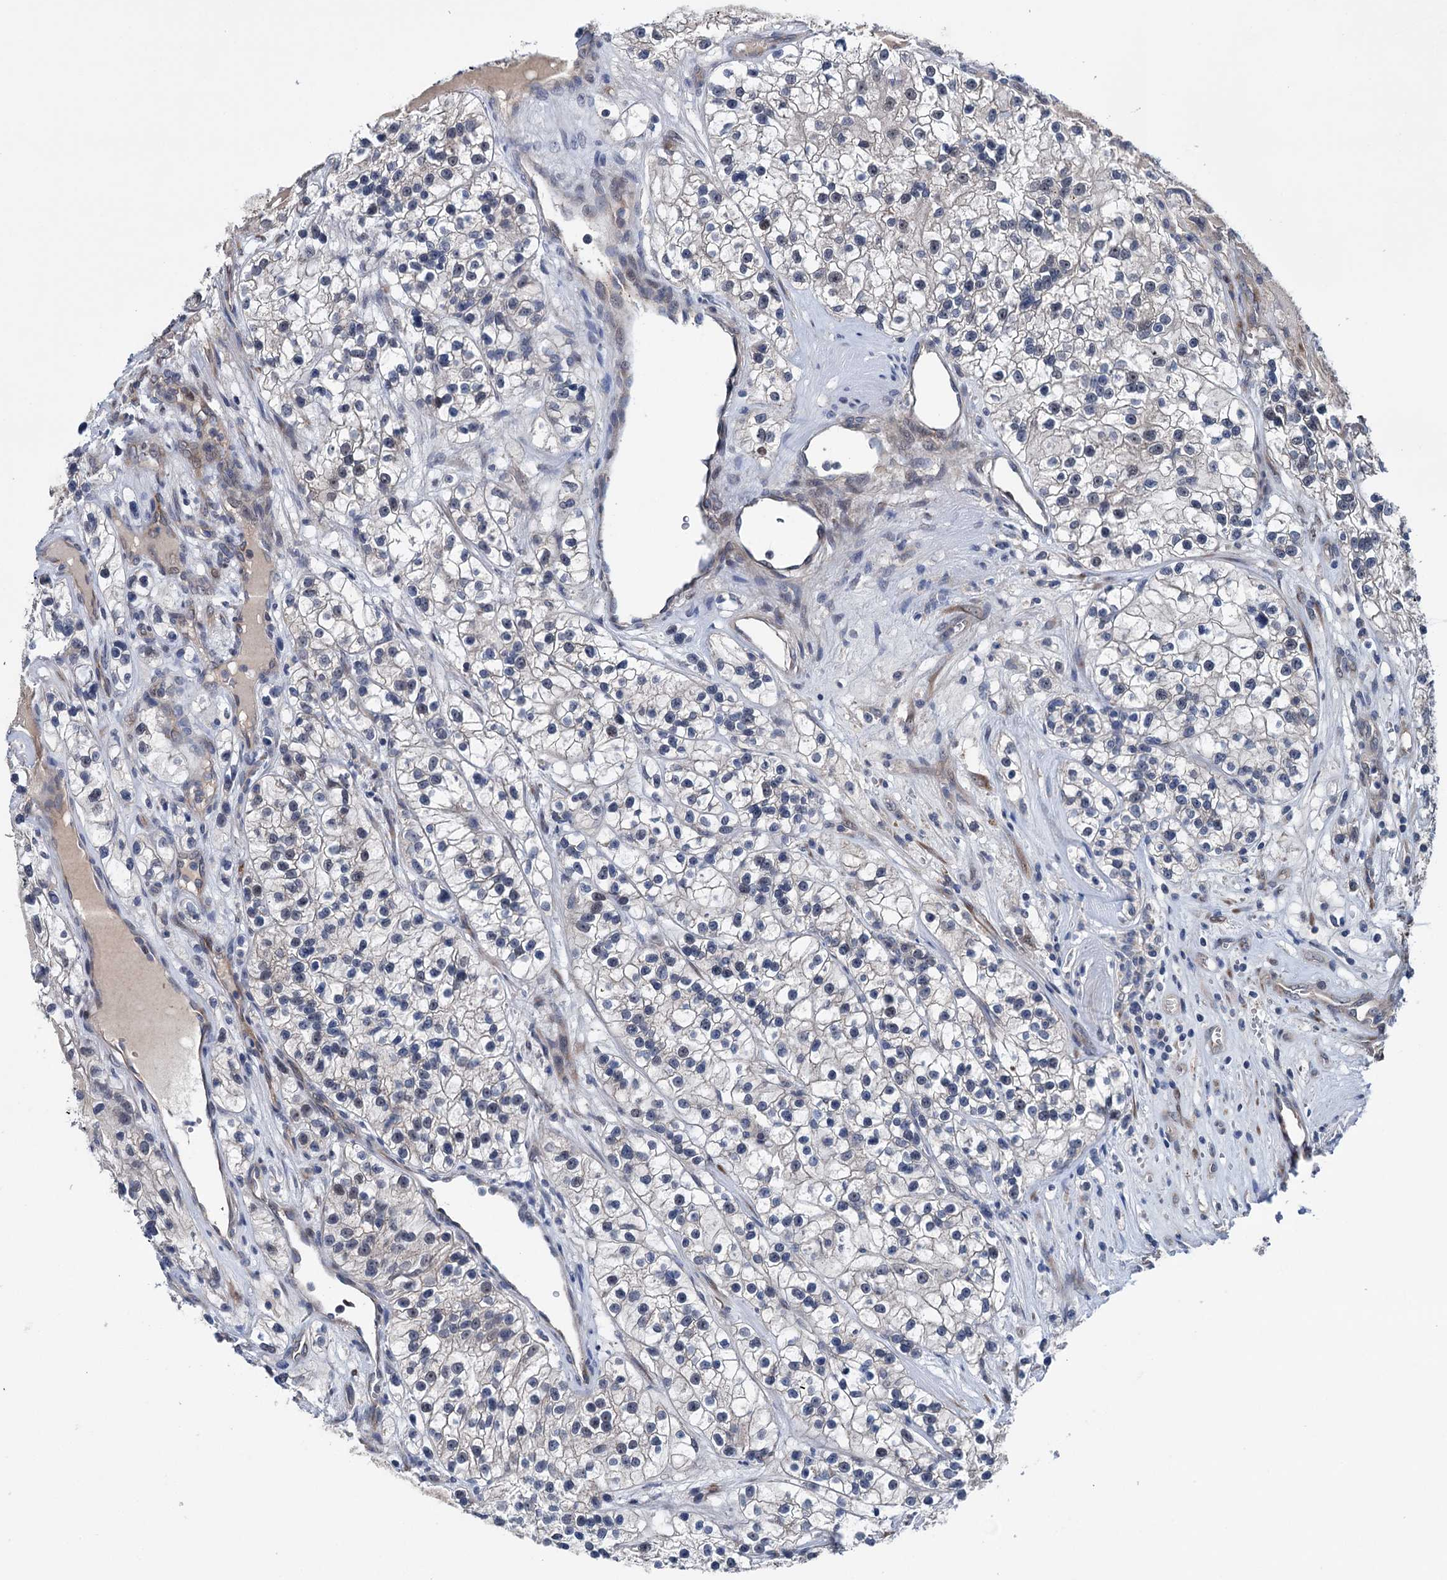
{"staining": {"intensity": "negative", "quantity": "none", "location": "none"}, "tissue": "renal cancer", "cell_type": "Tumor cells", "image_type": "cancer", "snomed": [{"axis": "morphology", "description": "Adenocarcinoma, NOS"}, {"axis": "topography", "description": "Kidney"}], "caption": "High power microscopy image of an immunohistochemistry micrograph of renal cancer (adenocarcinoma), revealing no significant positivity in tumor cells. The staining was performed using DAB to visualize the protein expression in brown, while the nuclei were stained in blue with hematoxylin (Magnification: 20x).", "gene": "EYA4", "patient": {"sex": "female", "age": 57}}